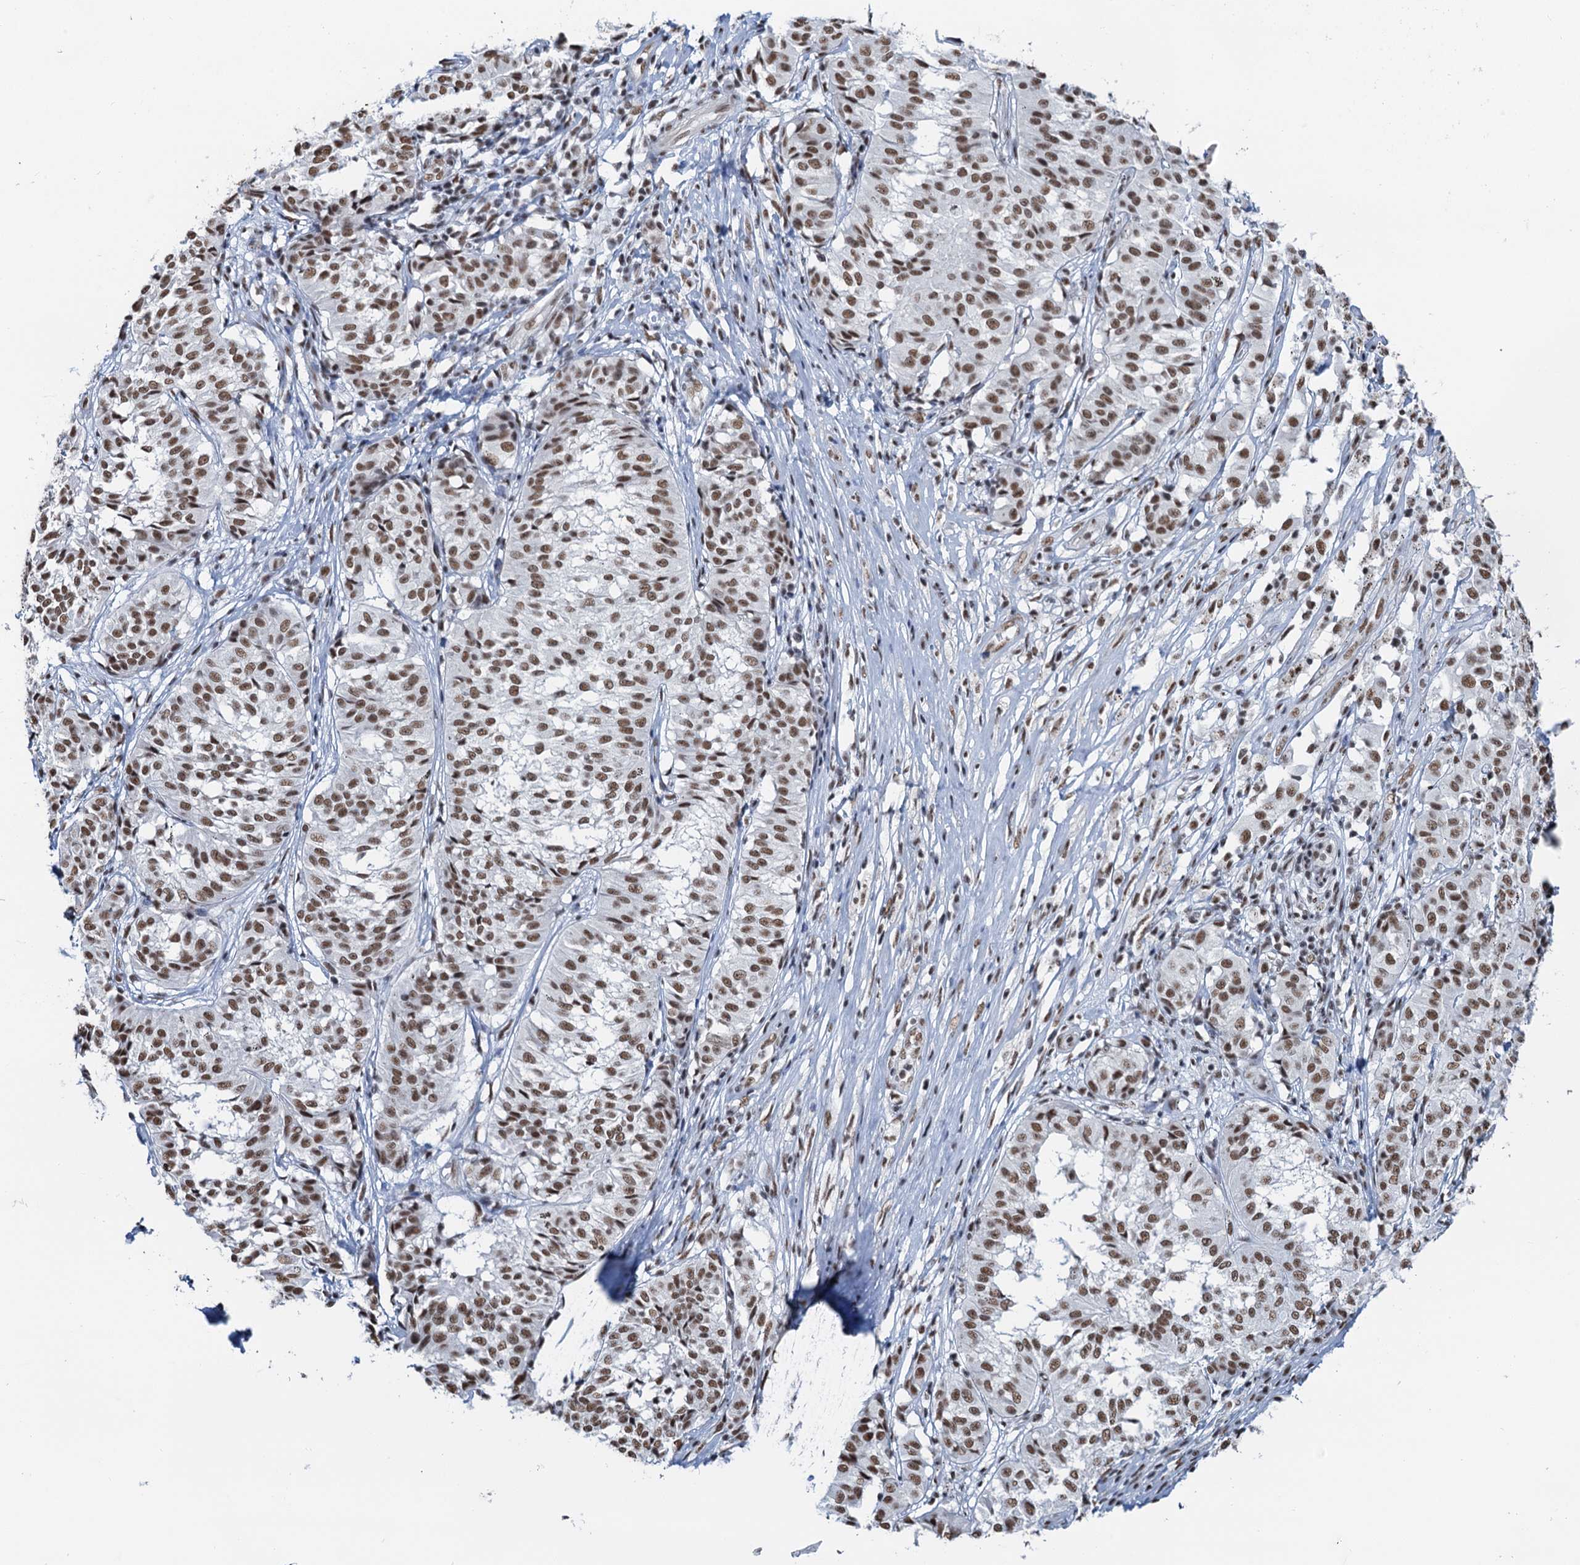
{"staining": {"intensity": "moderate", "quantity": ">75%", "location": "nuclear"}, "tissue": "melanoma", "cell_type": "Tumor cells", "image_type": "cancer", "snomed": [{"axis": "morphology", "description": "Malignant melanoma, NOS"}, {"axis": "topography", "description": "Skin"}], "caption": "A medium amount of moderate nuclear positivity is seen in about >75% of tumor cells in melanoma tissue. The staining was performed using DAB, with brown indicating positive protein expression. Nuclei are stained blue with hematoxylin.", "gene": "ZNF609", "patient": {"sex": "female", "age": 72}}